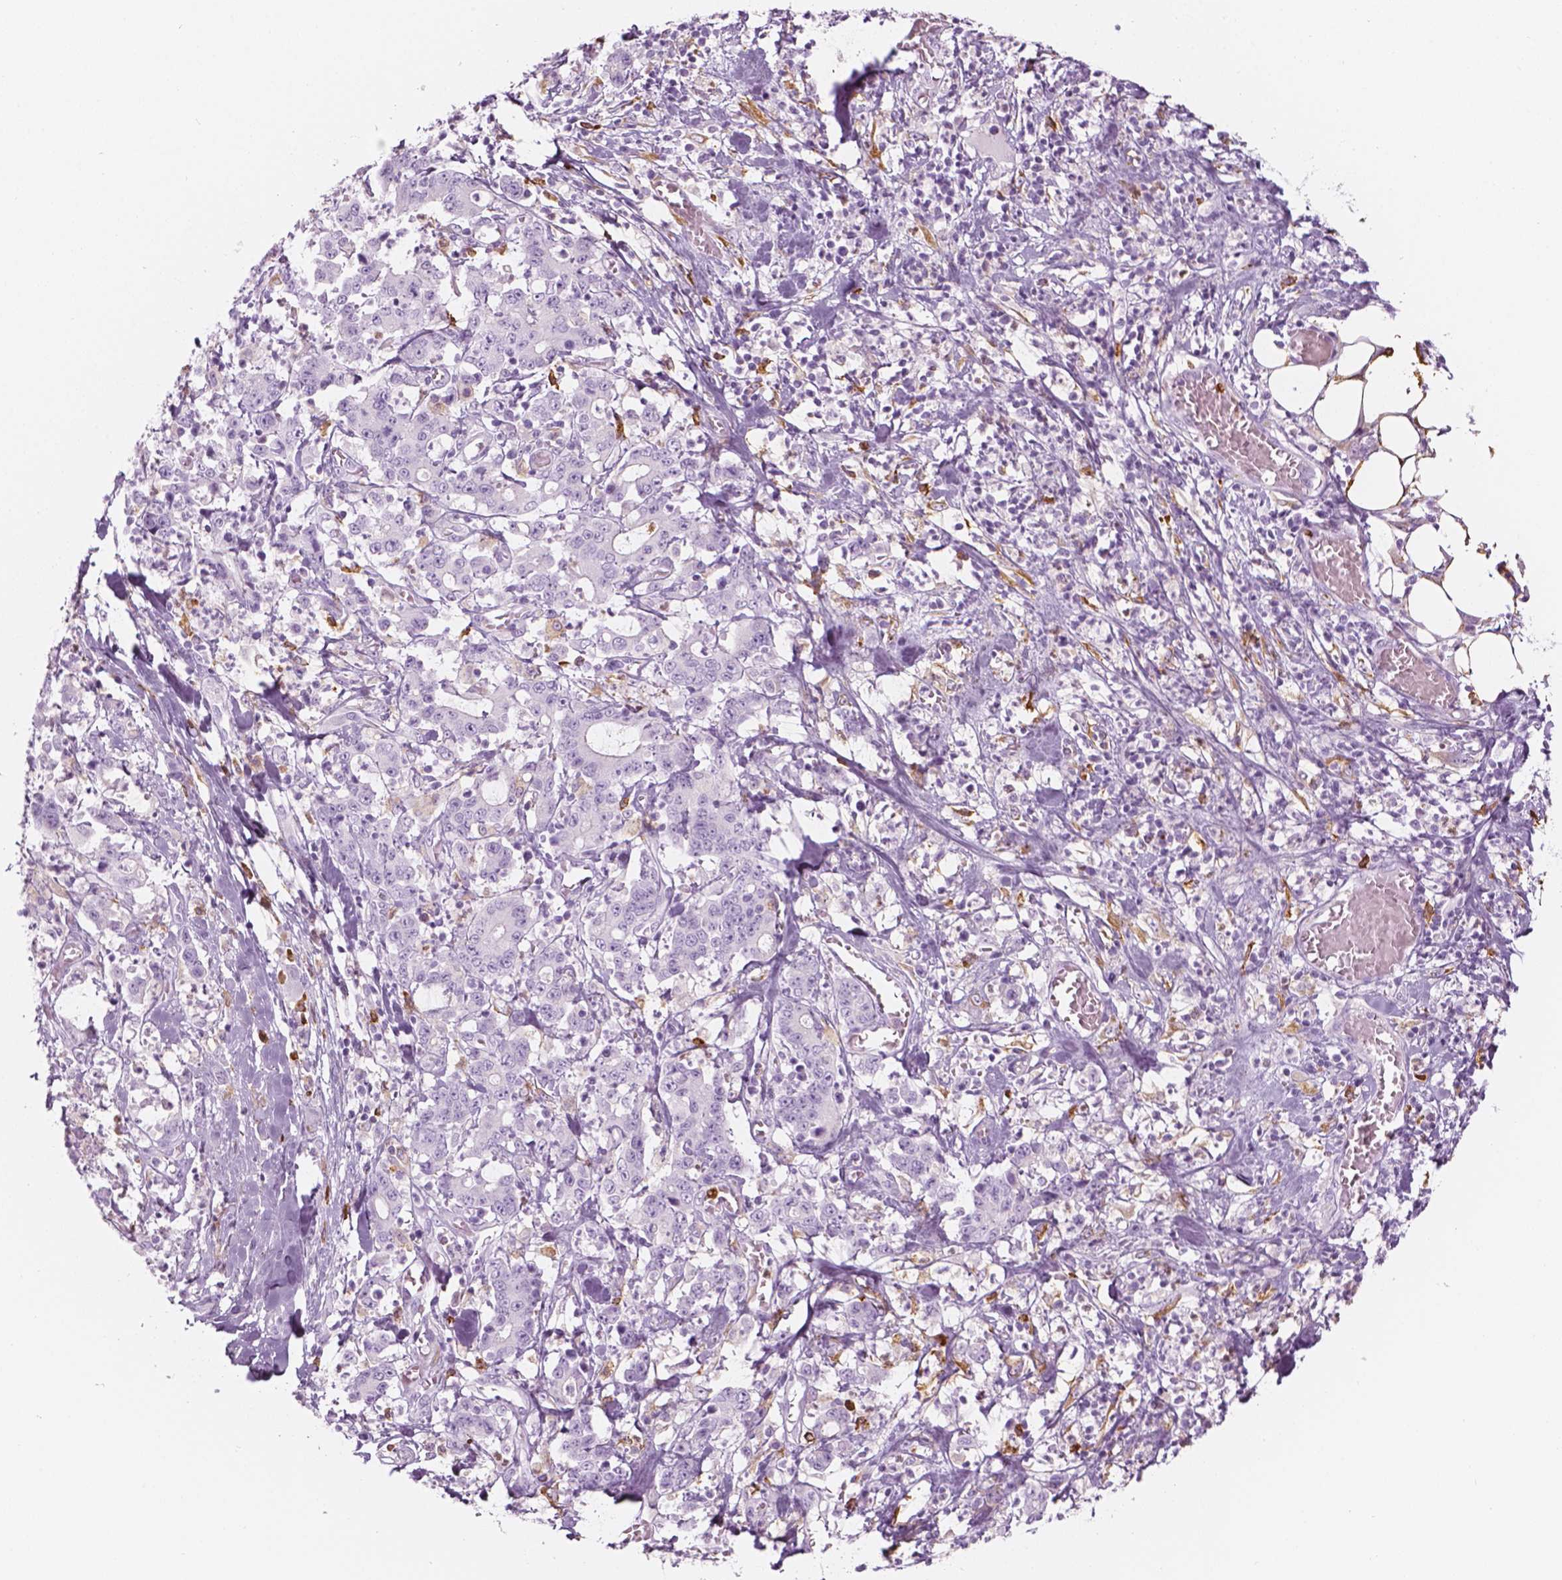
{"staining": {"intensity": "negative", "quantity": "none", "location": "none"}, "tissue": "stomach cancer", "cell_type": "Tumor cells", "image_type": "cancer", "snomed": [{"axis": "morphology", "description": "Adenocarcinoma, NOS"}, {"axis": "topography", "description": "Stomach, upper"}], "caption": "A high-resolution photomicrograph shows IHC staining of stomach cancer (adenocarcinoma), which displays no significant expression in tumor cells.", "gene": "CES1", "patient": {"sex": "male", "age": 68}}